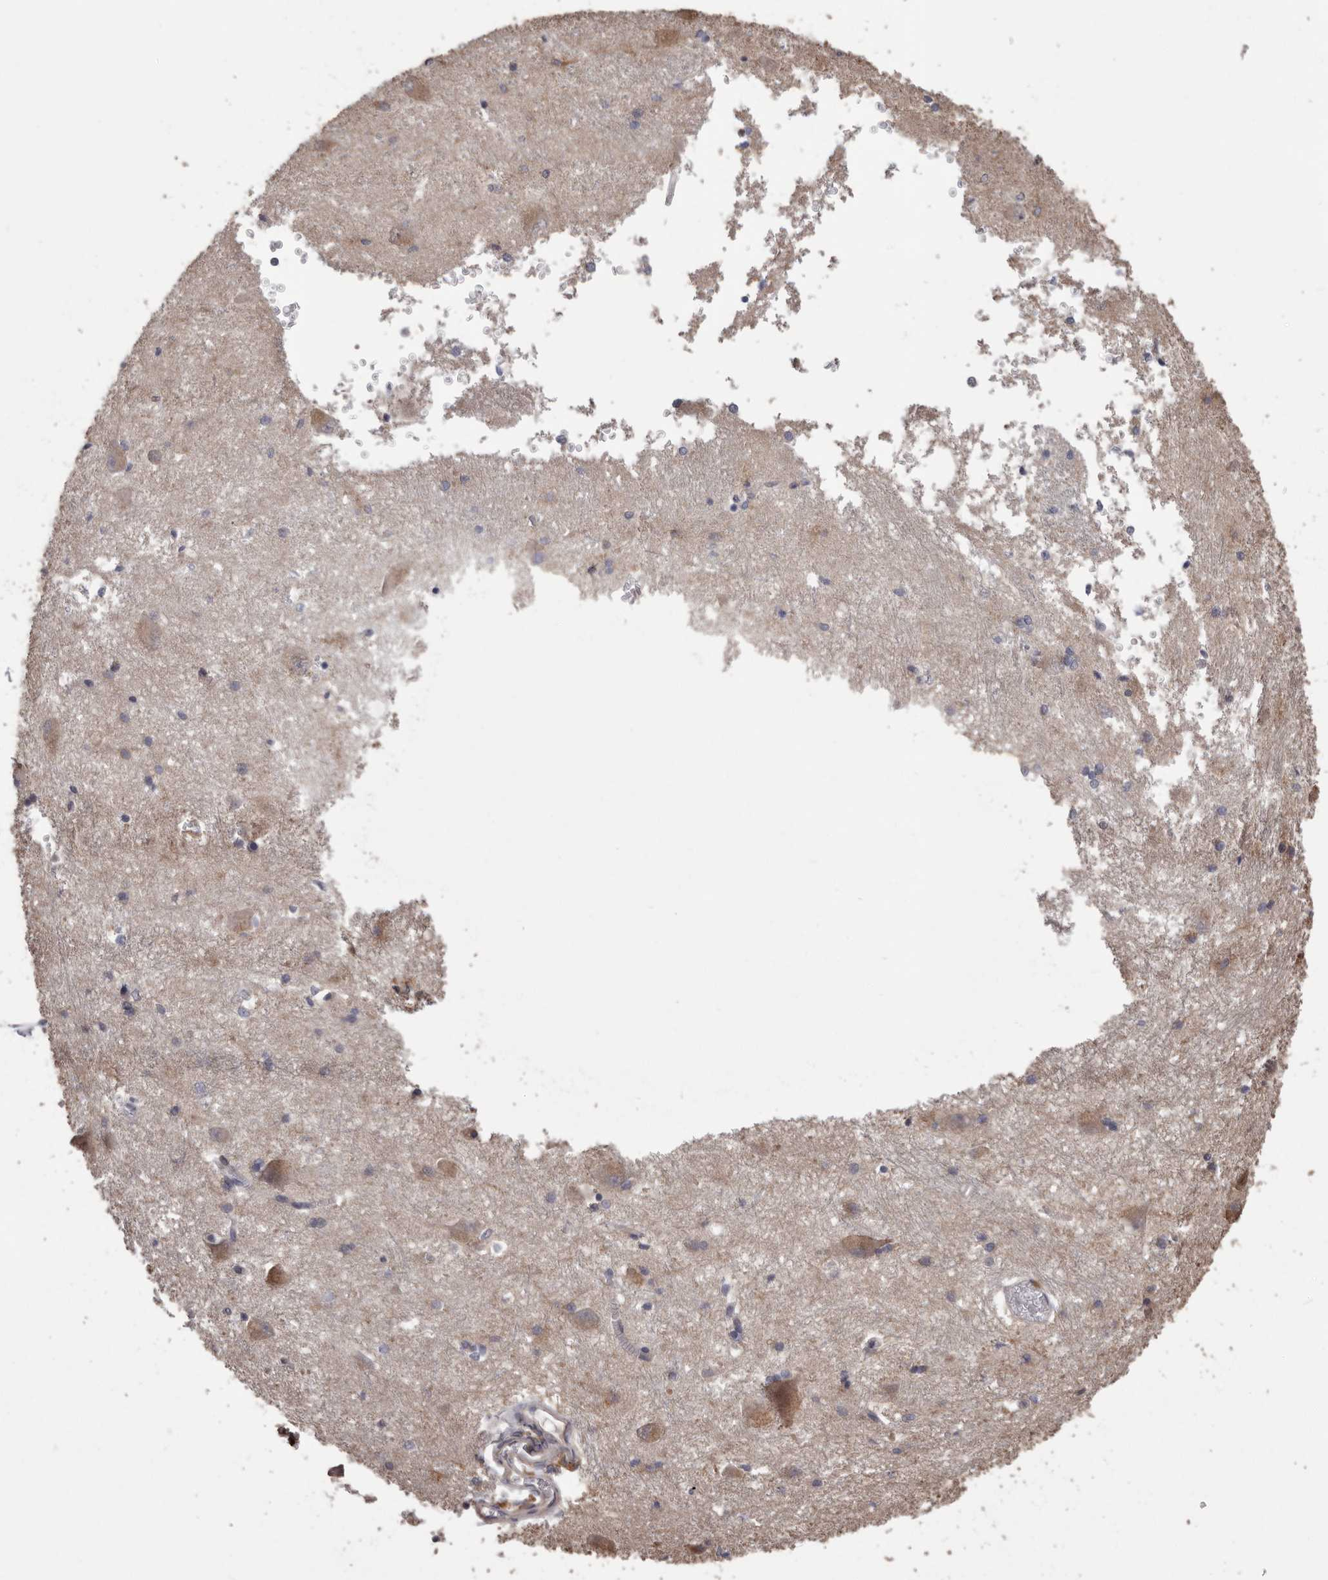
{"staining": {"intensity": "moderate", "quantity": "<25%", "location": "cytoplasmic/membranous"}, "tissue": "caudate", "cell_type": "Glial cells", "image_type": "normal", "snomed": [{"axis": "morphology", "description": "Normal tissue, NOS"}, {"axis": "topography", "description": "Lateral ventricle wall"}], "caption": "Immunohistochemistry (IHC) (DAB (3,3'-diaminobenzidine)) staining of normal caudate demonstrates moderate cytoplasmic/membranous protein positivity in approximately <25% of glial cells. (DAB (3,3'-diaminobenzidine) IHC with brightfield microscopy, high magnification).", "gene": "CEP104", "patient": {"sex": "male", "age": 37}}